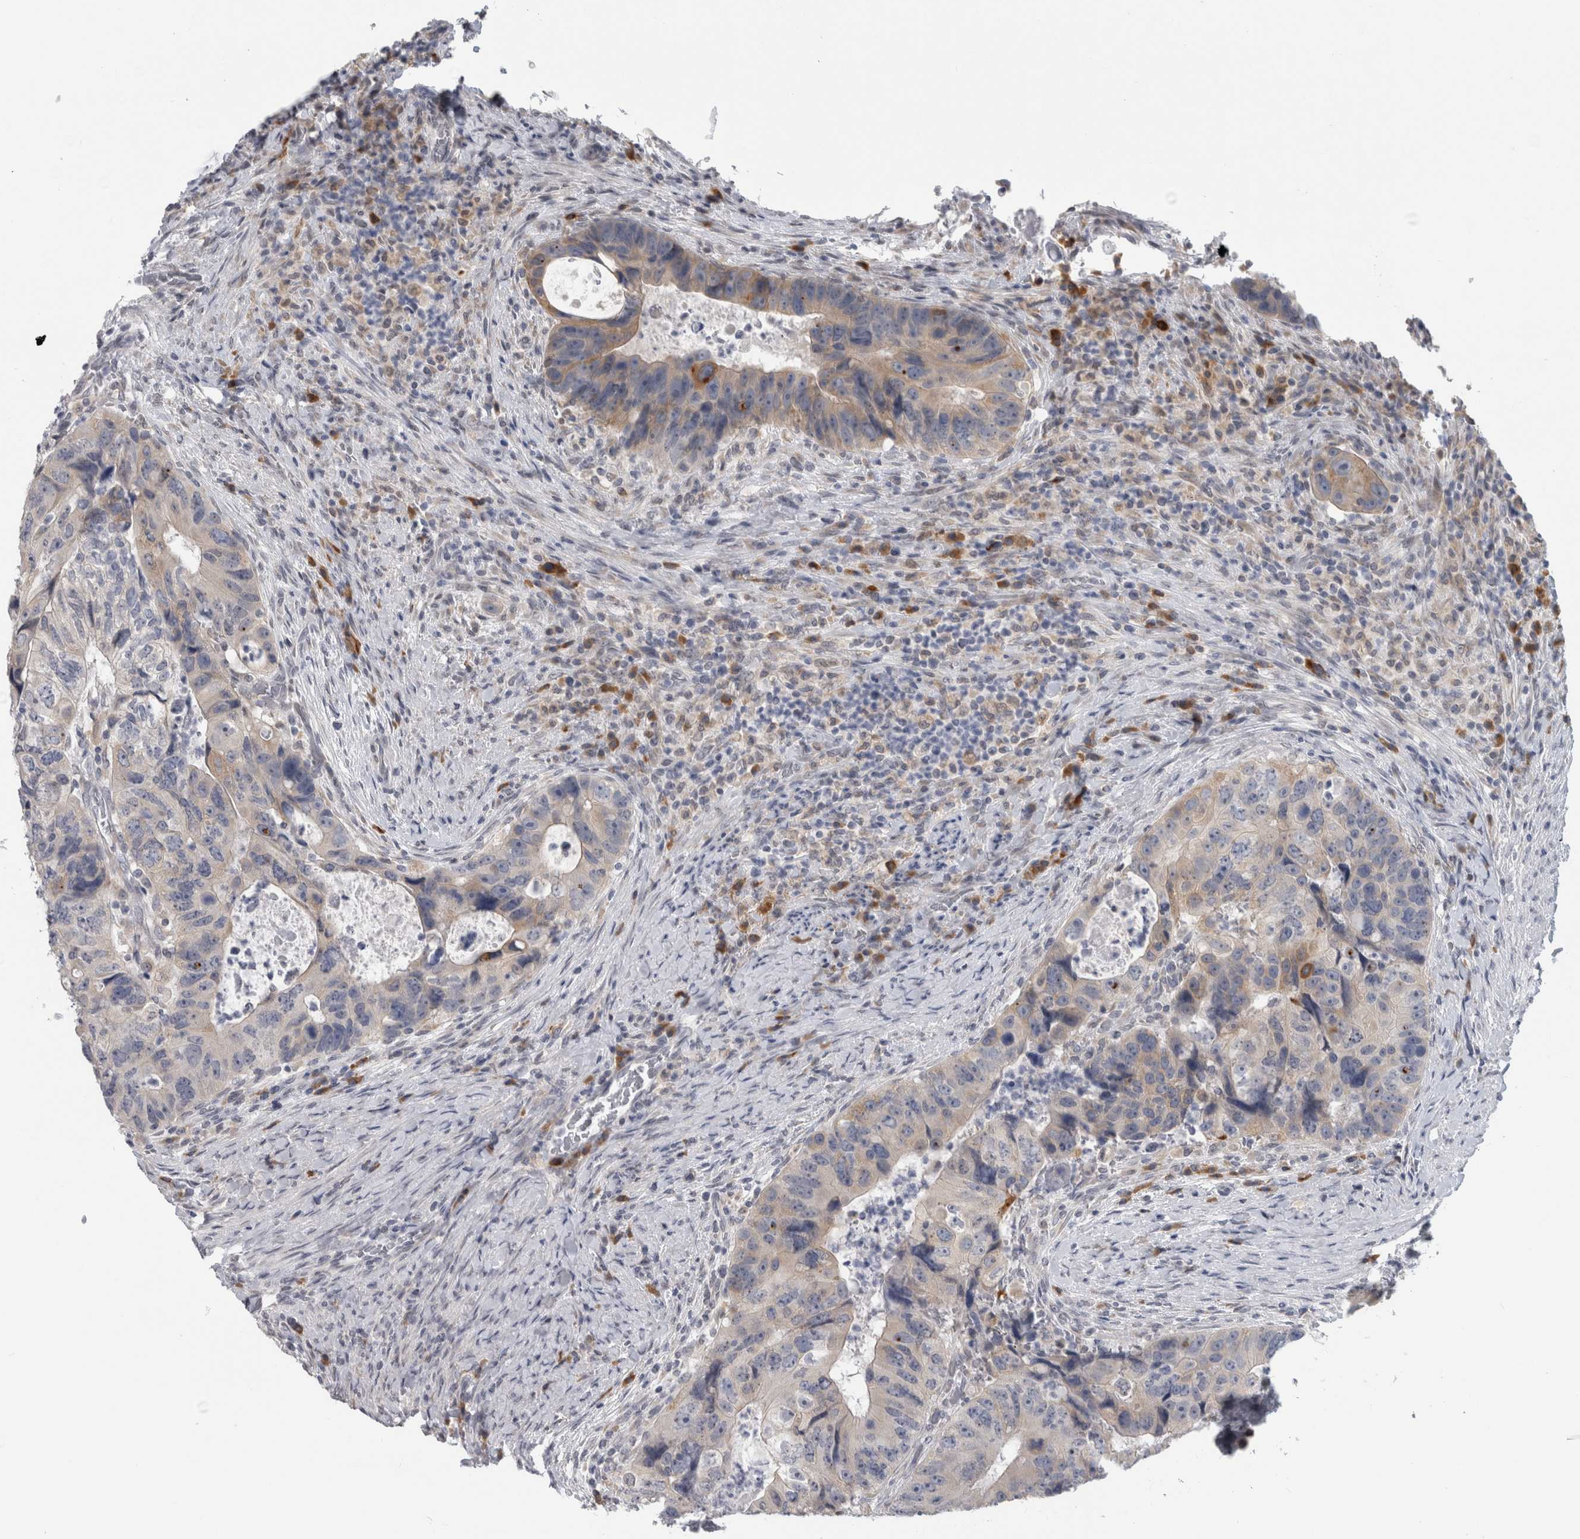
{"staining": {"intensity": "weak", "quantity": "<25%", "location": "cytoplasmic/membranous"}, "tissue": "colorectal cancer", "cell_type": "Tumor cells", "image_type": "cancer", "snomed": [{"axis": "morphology", "description": "Adenocarcinoma, NOS"}, {"axis": "topography", "description": "Rectum"}], "caption": "High magnification brightfield microscopy of colorectal adenocarcinoma stained with DAB (3,3'-diaminobenzidine) (brown) and counterstained with hematoxylin (blue): tumor cells show no significant staining.", "gene": "TMEM242", "patient": {"sex": "male", "age": 59}}